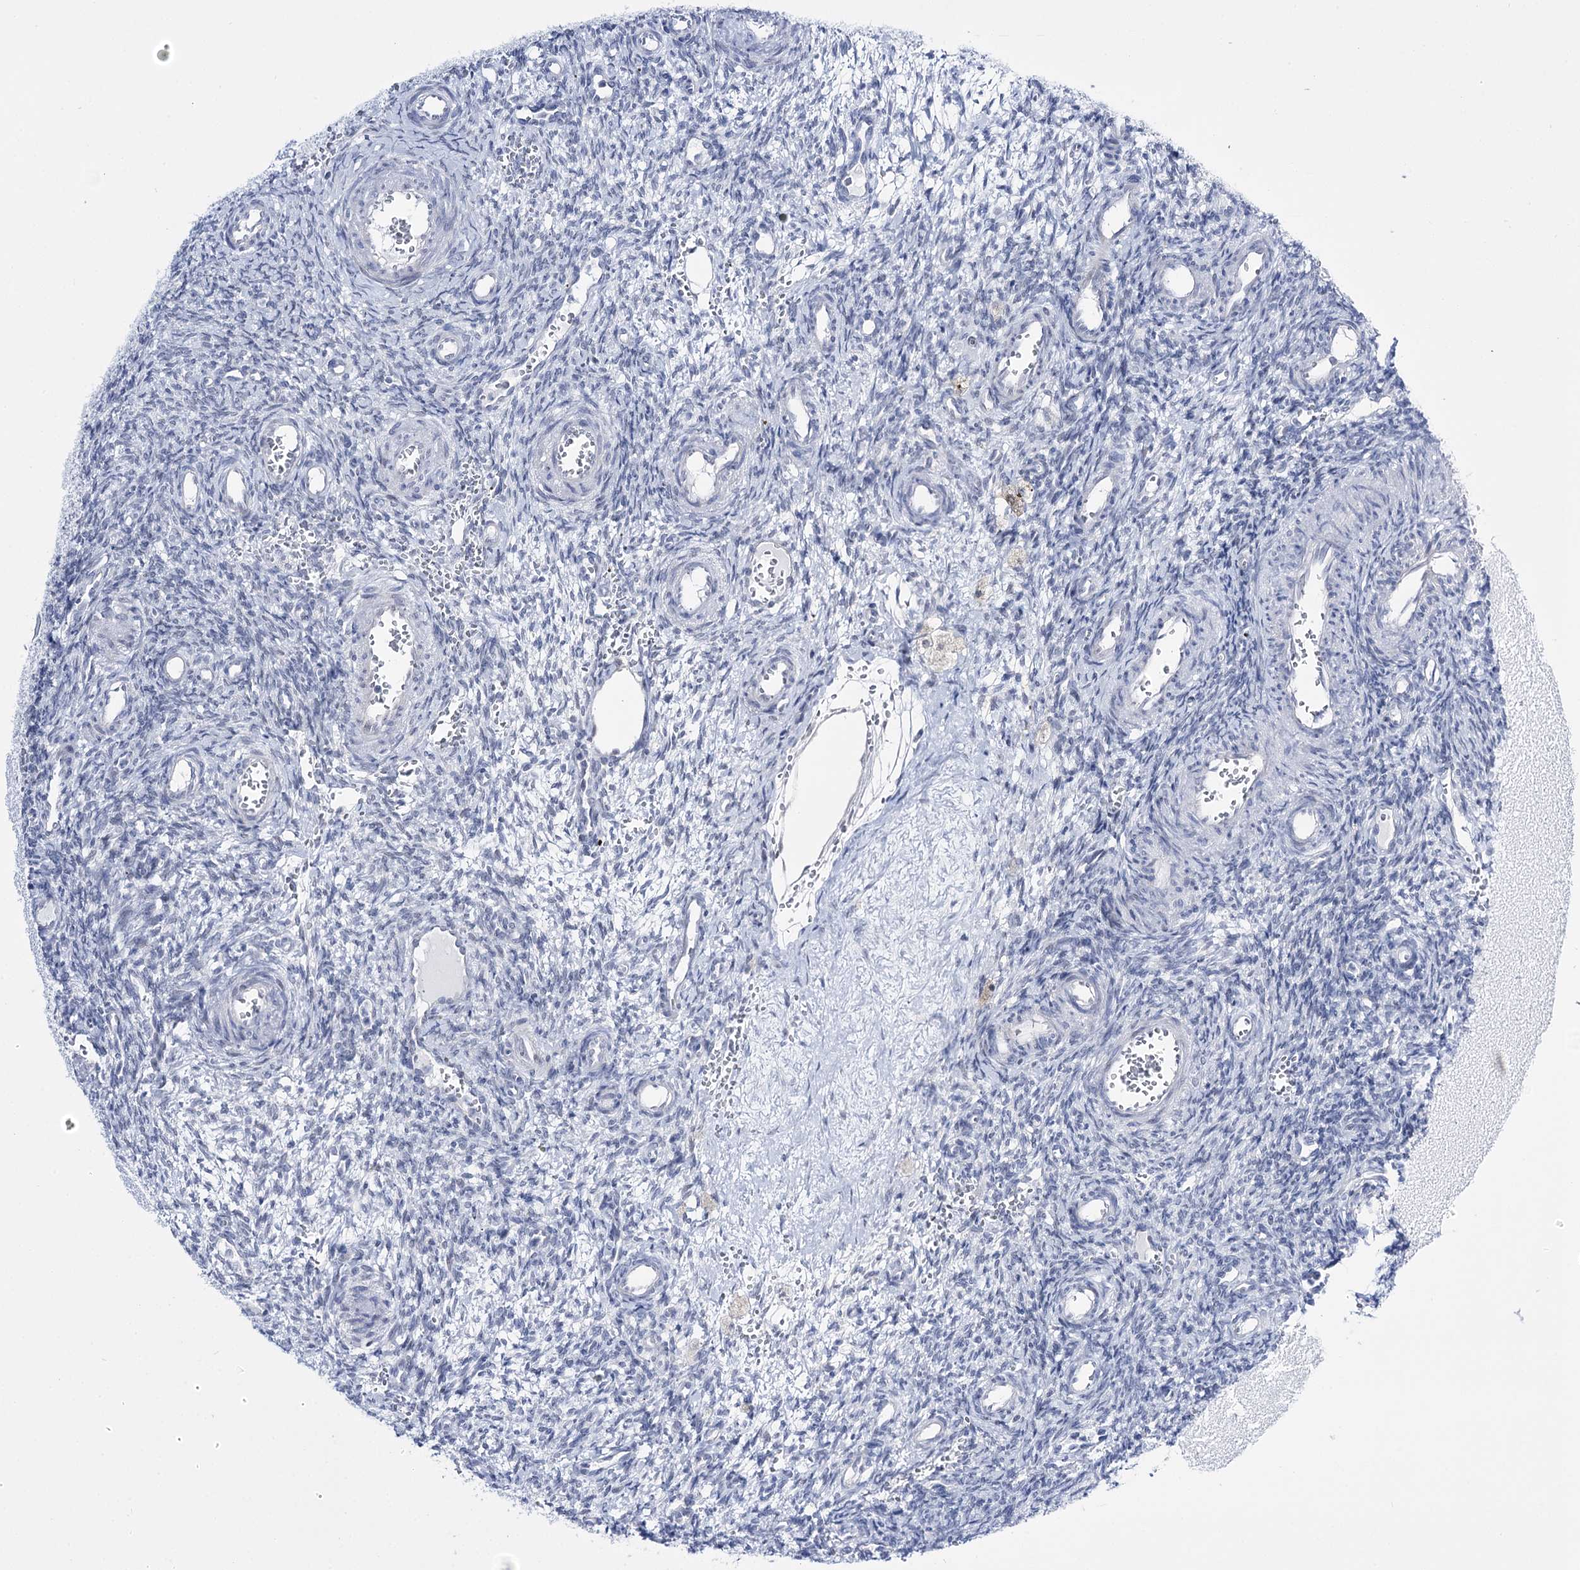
{"staining": {"intensity": "negative", "quantity": "none", "location": "none"}, "tissue": "ovary", "cell_type": "Ovarian stroma cells", "image_type": "normal", "snomed": [{"axis": "morphology", "description": "Normal tissue, NOS"}, {"axis": "topography", "description": "Ovary"}], "caption": "IHC image of unremarkable ovary: human ovary stained with DAB reveals no significant protein staining in ovarian stroma cells.", "gene": "RBM15B", "patient": {"sex": "female", "age": 39}}